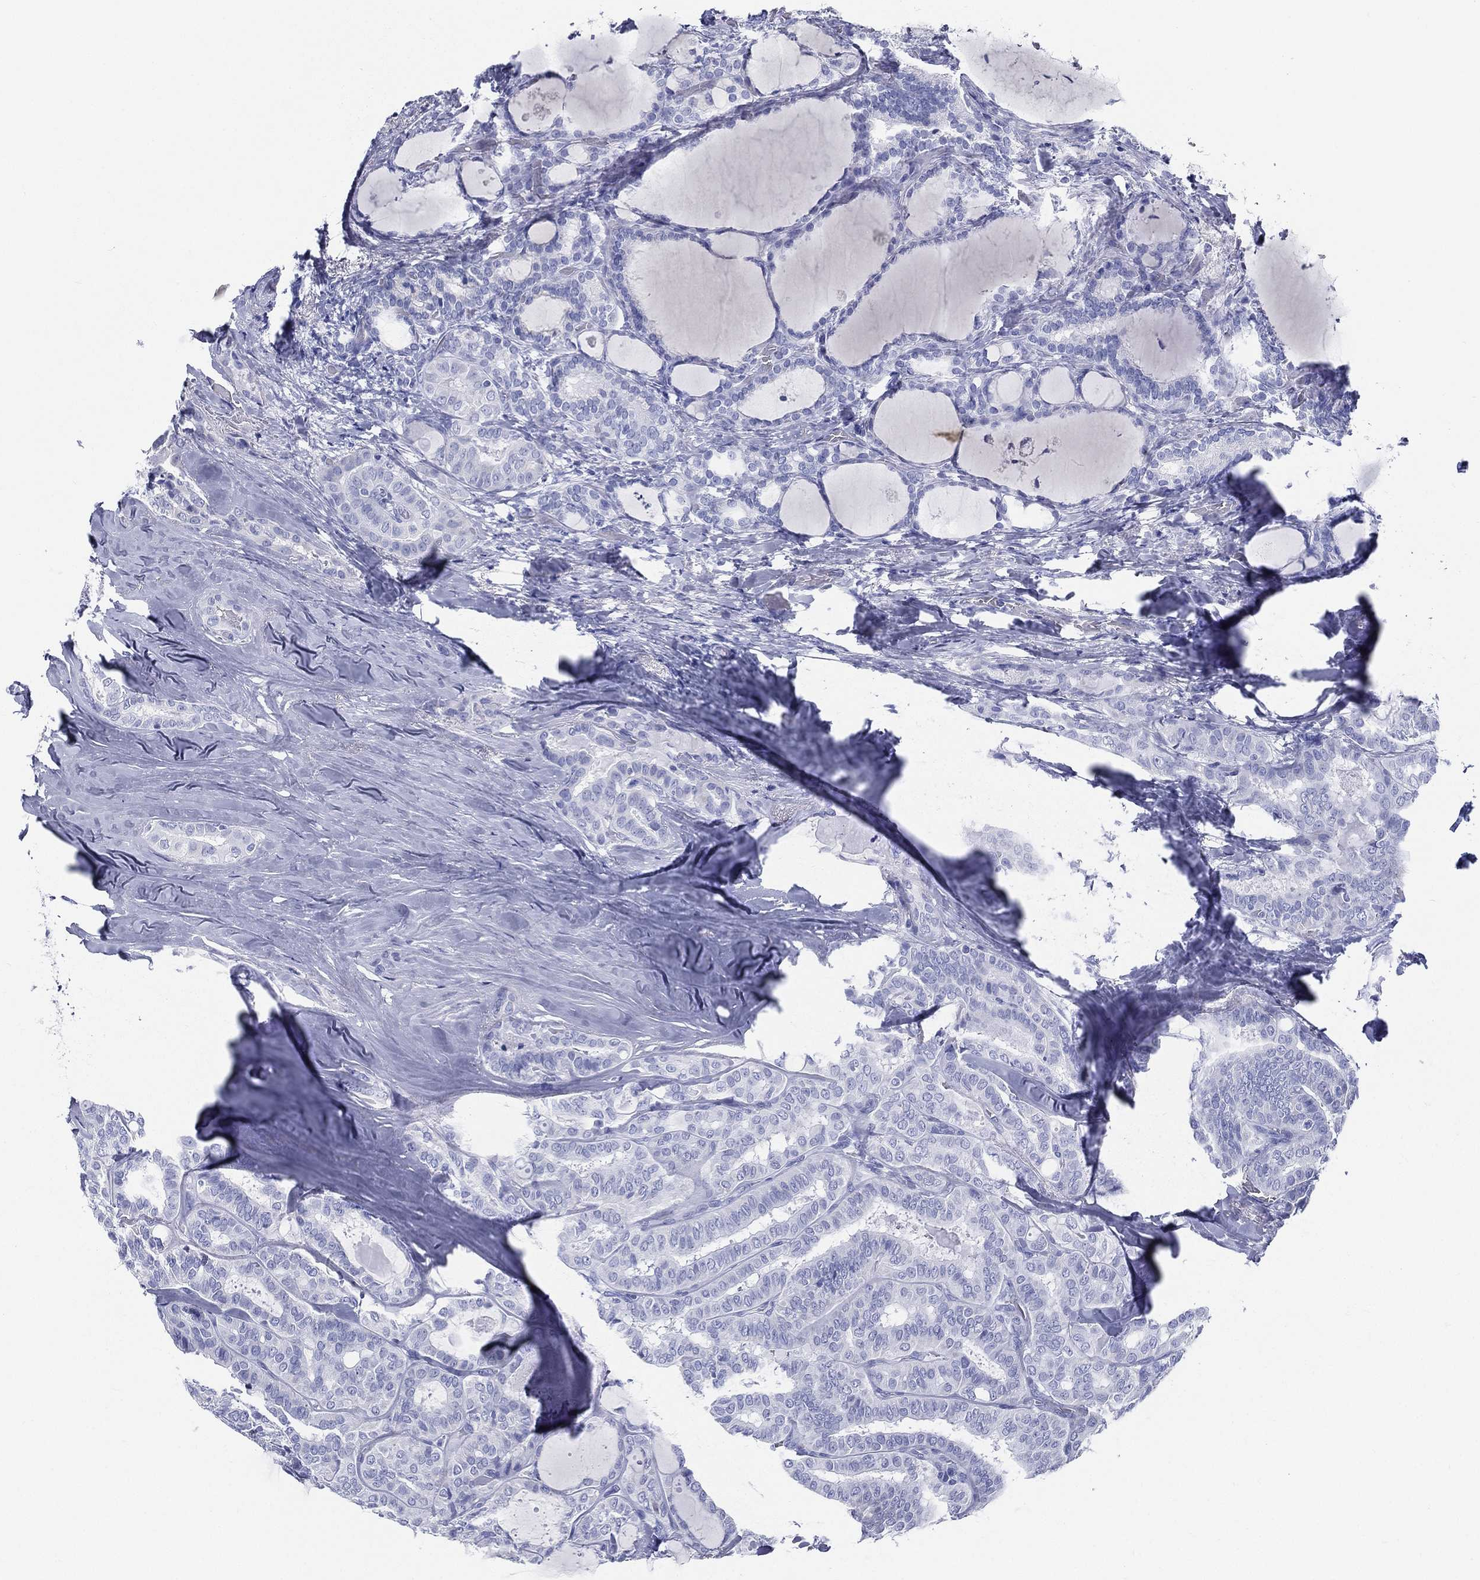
{"staining": {"intensity": "negative", "quantity": "none", "location": "none"}, "tissue": "thyroid cancer", "cell_type": "Tumor cells", "image_type": "cancer", "snomed": [{"axis": "morphology", "description": "Papillary adenocarcinoma, NOS"}, {"axis": "topography", "description": "Thyroid gland"}], "caption": "Thyroid papillary adenocarcinoma was stained to show a protein in brown. There is no significant expression in tumor cells. Nuclei are stained in blue.", "gene": "RSPH4A", "patient": {"sex": "female", "age": 39}}